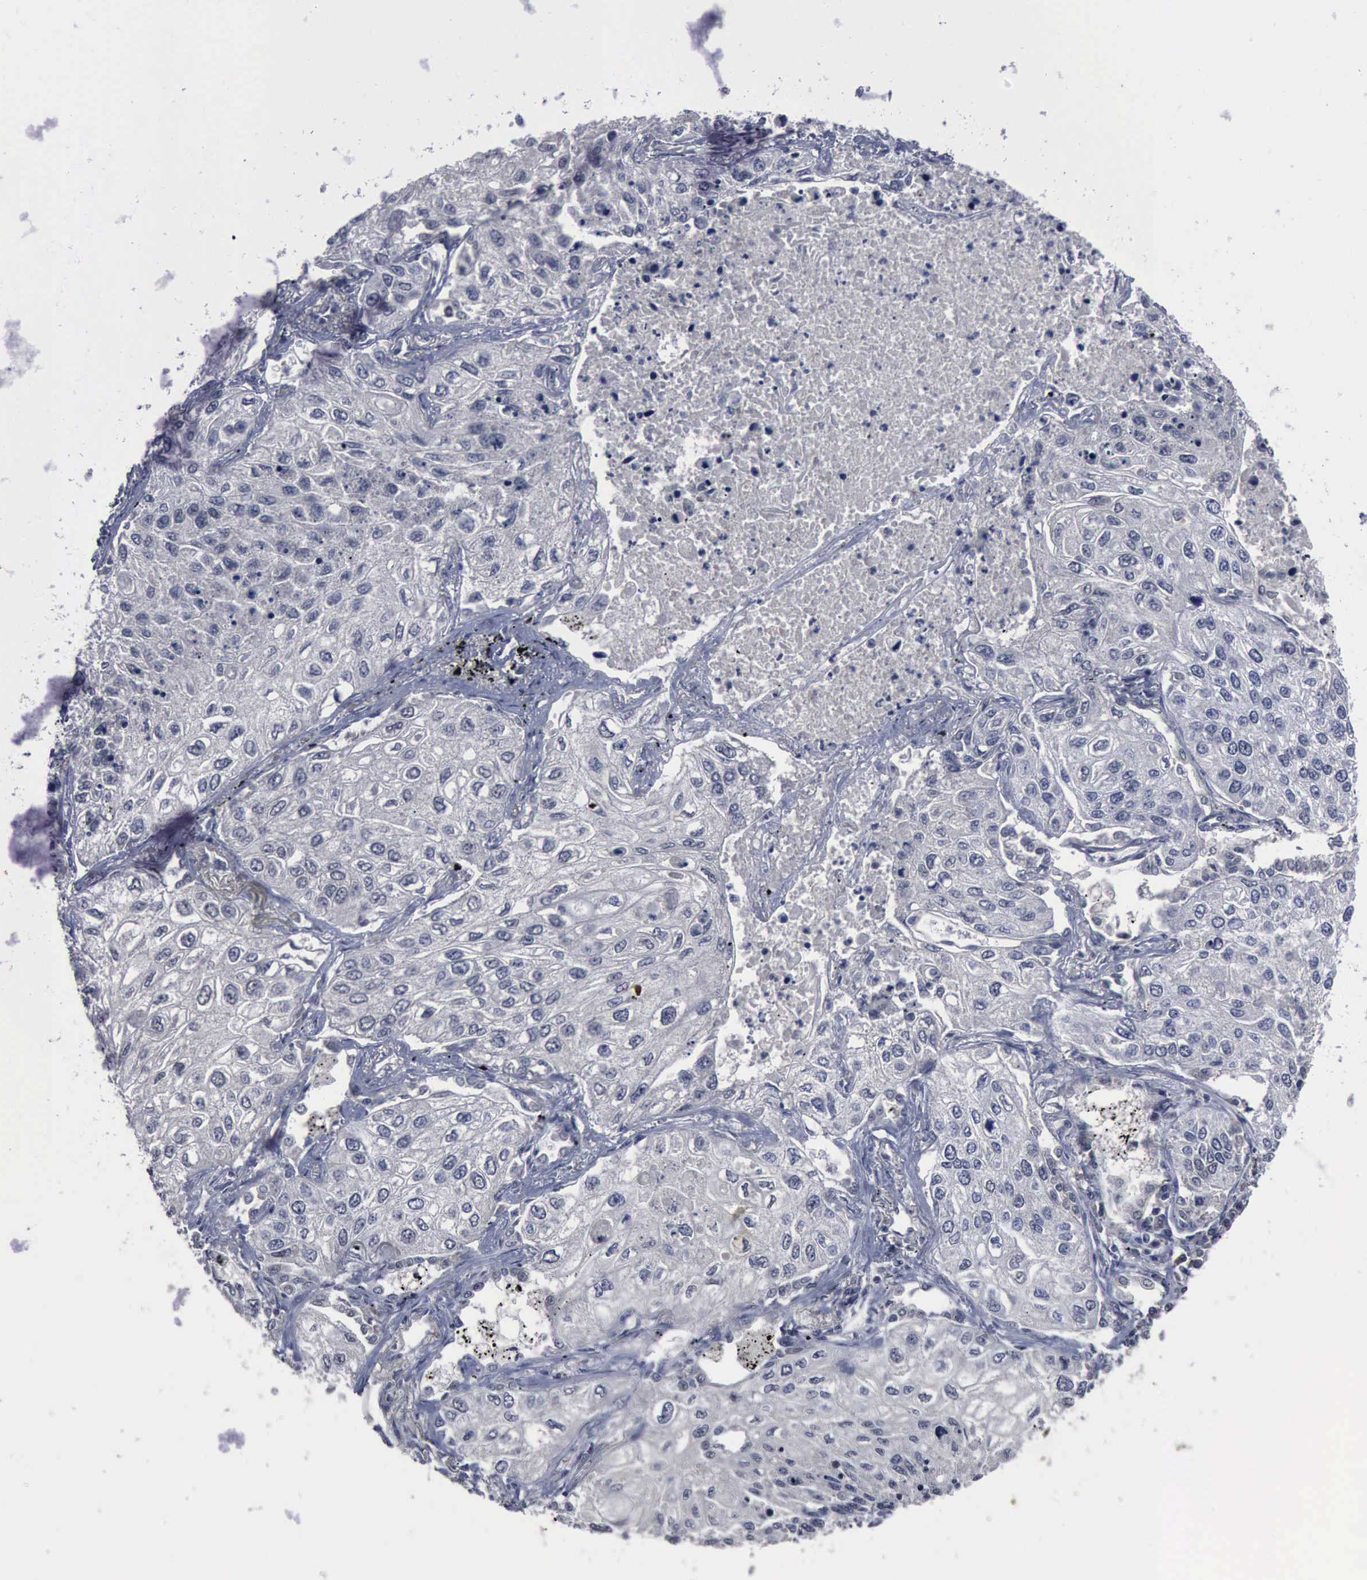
{"staining": {"intensity": "negative", "quantity": "none", "location": "none"}, "tissue": "lung cancer", "cell_type": "Tumor cells", "image_type": "cancer", "snomed": [{"axis": "morphology", "description": "Squamous cell carcinoma, NOS"}, {"axis": "topography", "description": "Lung"}], "caption": "There is no significant positivity in tumor cells of lung squamous cell carcinoma.", "gene": "MYO18B", "patient": {"sex": "male", "age": 75}}